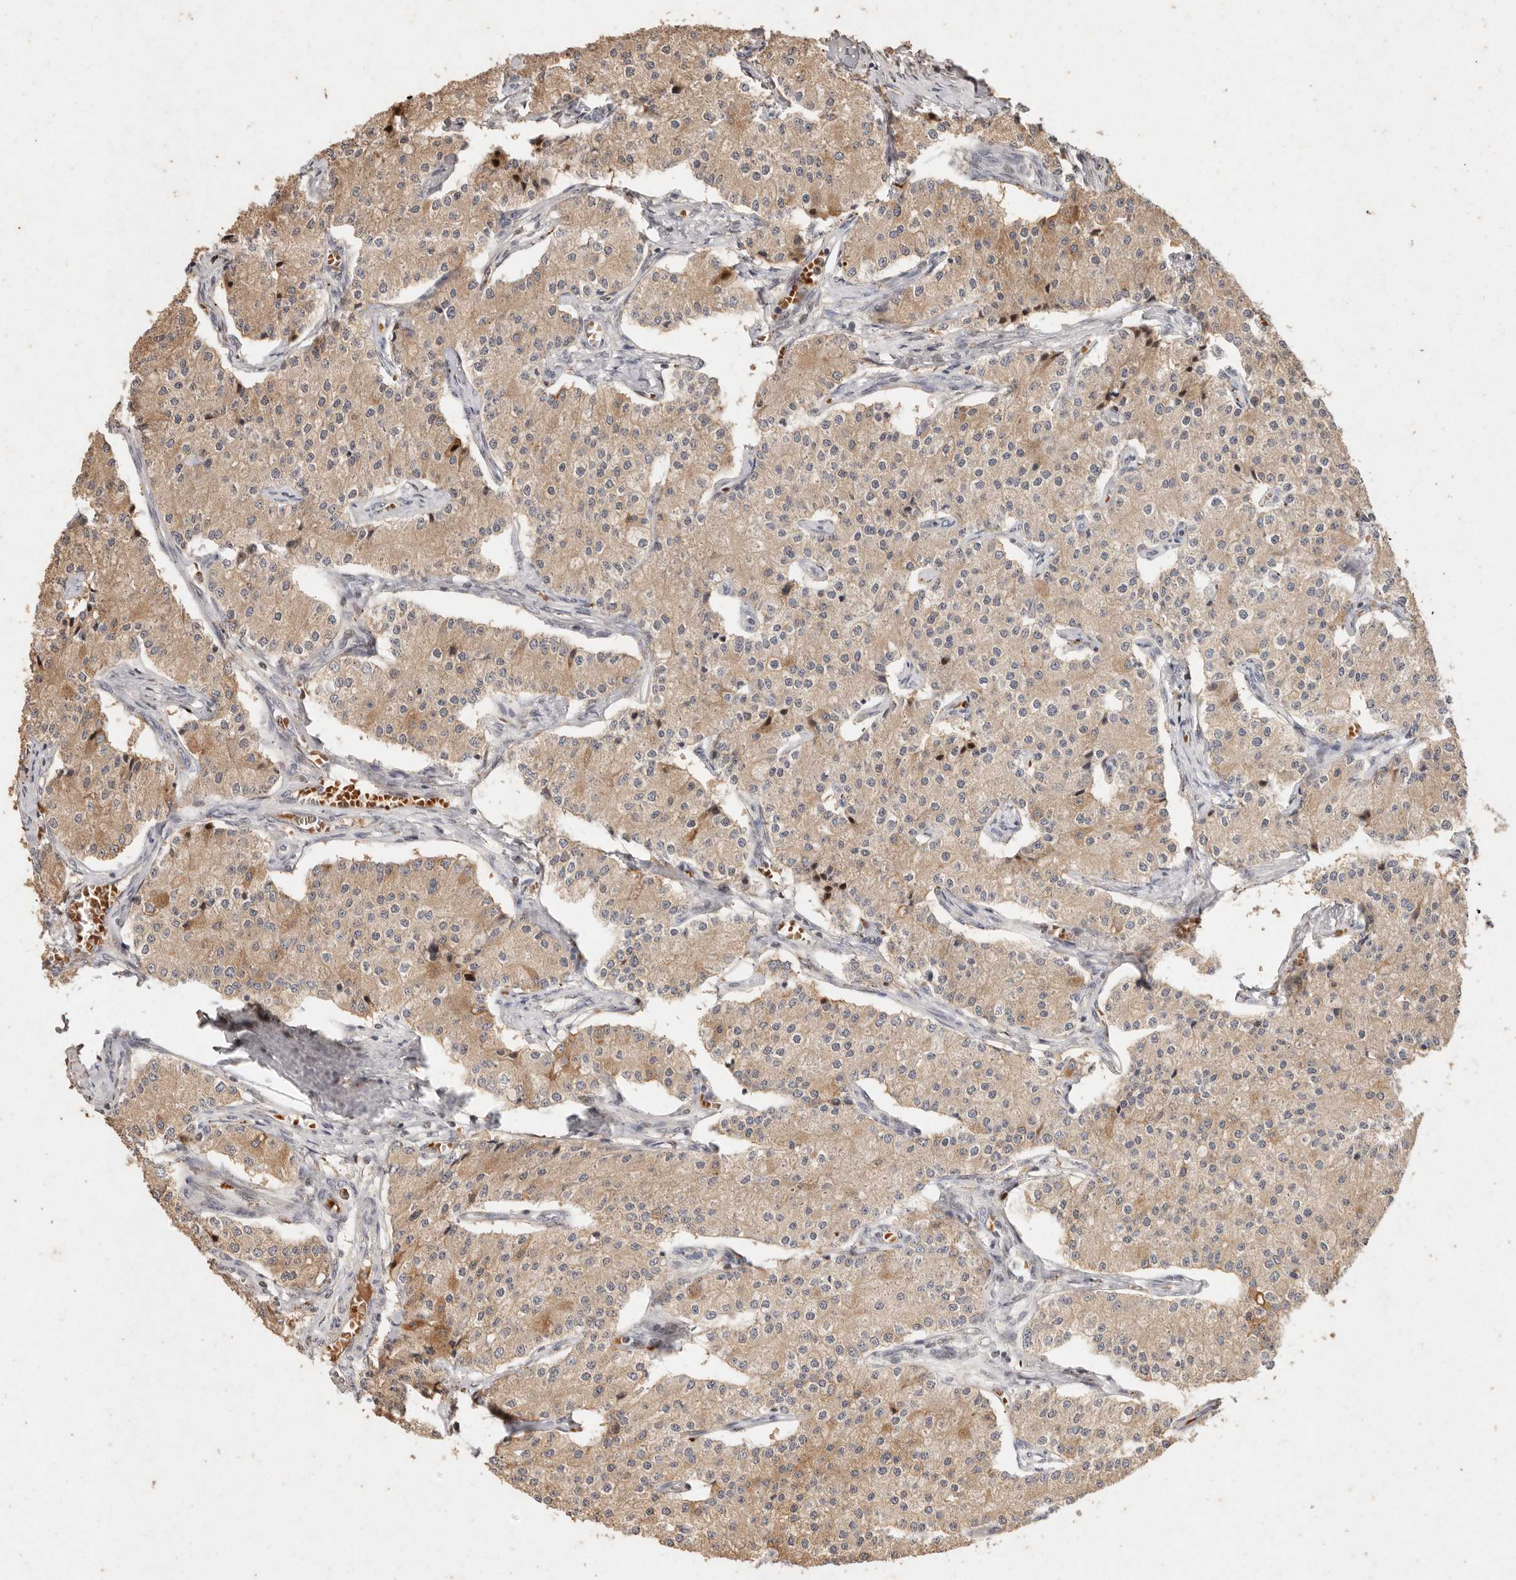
{"staining": {"intensity": "moderate", "quantity": "25%-75%", "location": "cytoplasmic/membranous"}, "tissue": "carcinoid", "cell_type": "Tumor cells", "image_type": "cancer", "snomed": [{"axis": "morphology", "description": "Carcinoid, malignant, NOS"}, {"axis": "topography", "description": "Colon"}], "caption": "DAB (3,3'-diaminobenzidine) immunohistochemical staining of human carcinoid displays moderate cytoplasmic/membranous protein positivity in about 25%-75% of tumor cells.", "gene": "KIF9", "patient": {"sex": "female", "age": 52}}